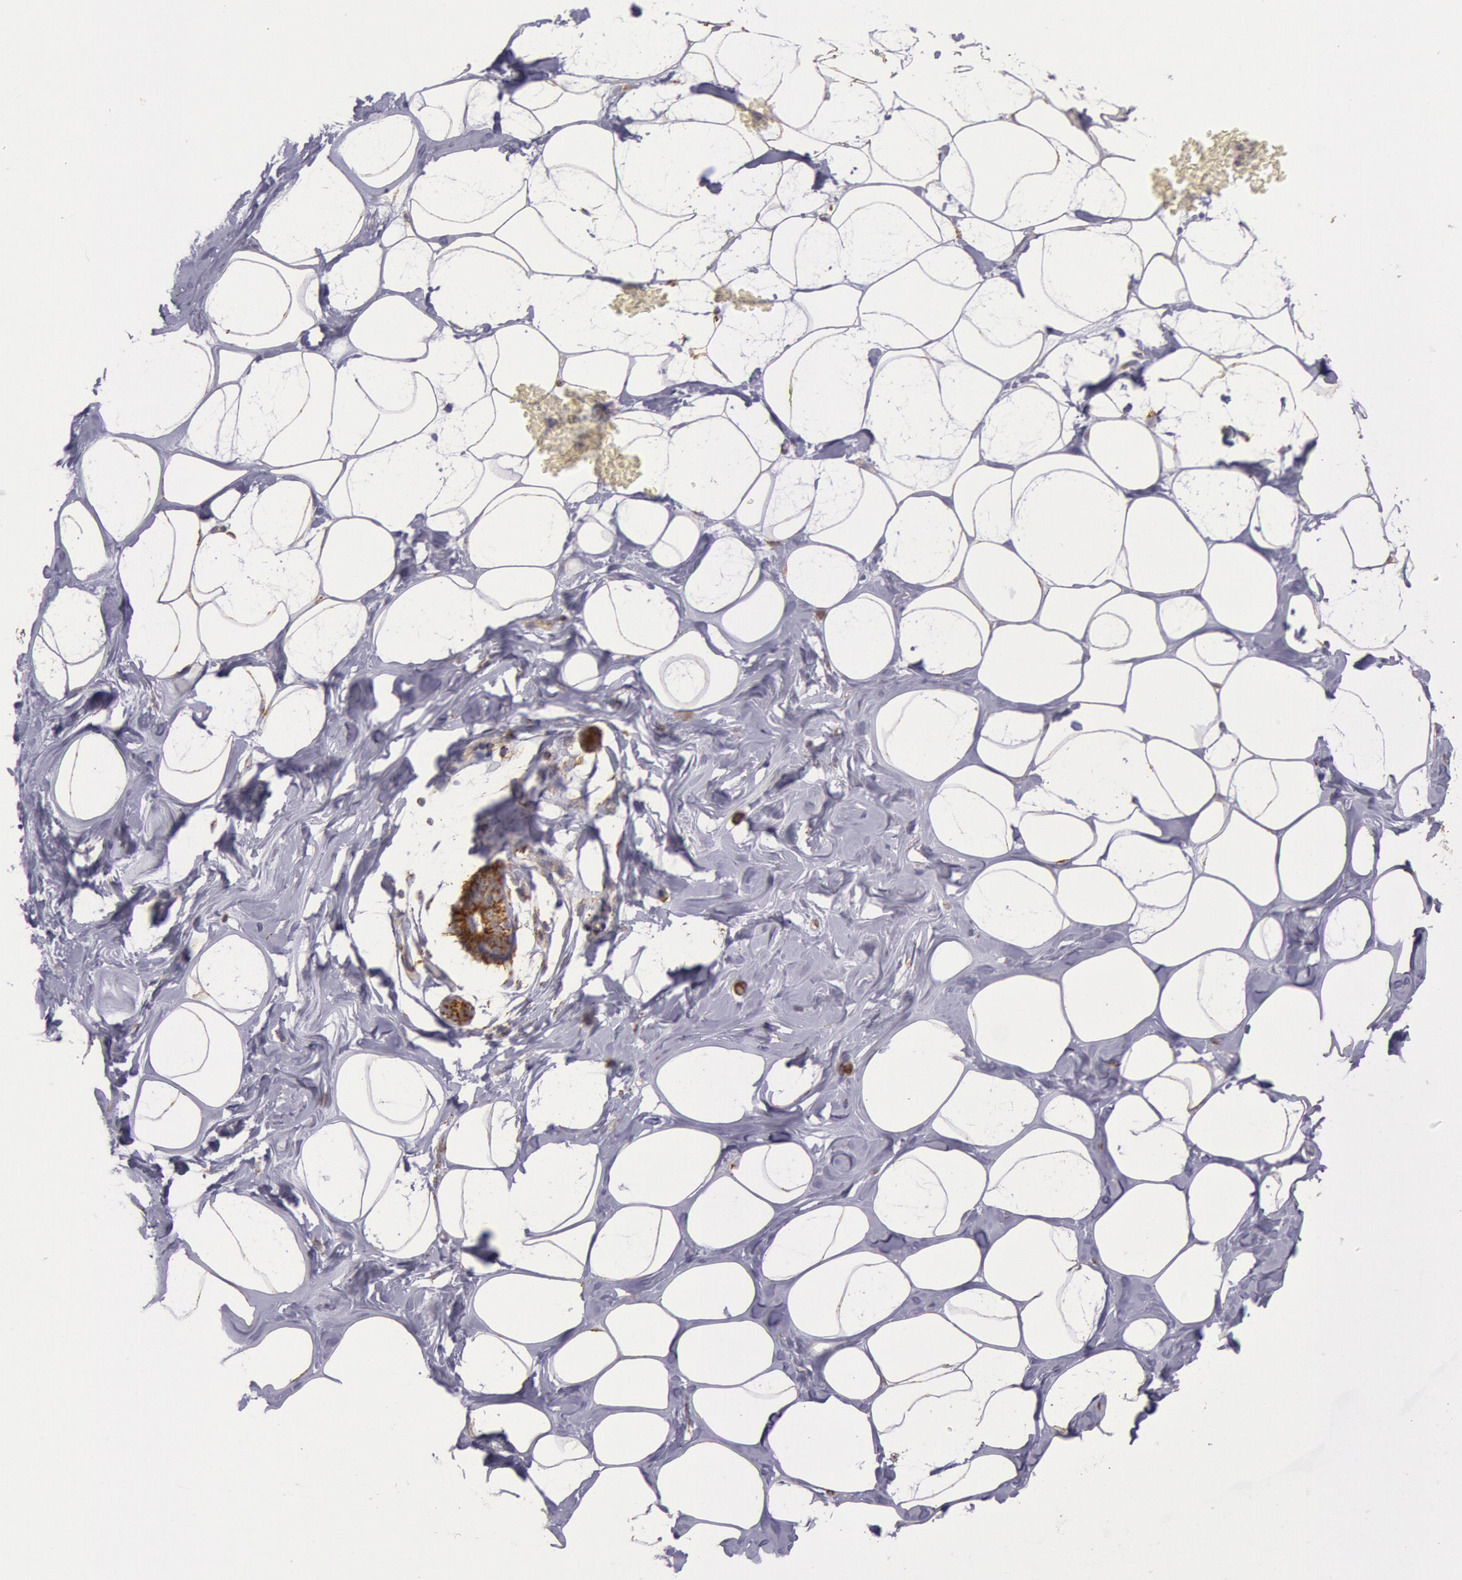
{"staining": {"intensity": "weak", "quantity": ">75%", "location": "cytoplasmic/membranous"}, "tissue": "breast", "cell_type": "Adipocytes", "image_type": "normal", "snomed": [{"axis": "morphology", "description": "Normal tissue, NOS"}, {"axis": "morphology", "description": "Fibrosis, NOS"}, {"axis": "topography", "description": "Breast"}], "caption": "A brown stain shows weak cytoplasmic/membranous expression of a protein in adipocytes of unremarkable human breast.", "gene": "CYC1", "patient": {"sex": "female", "age": 39}}